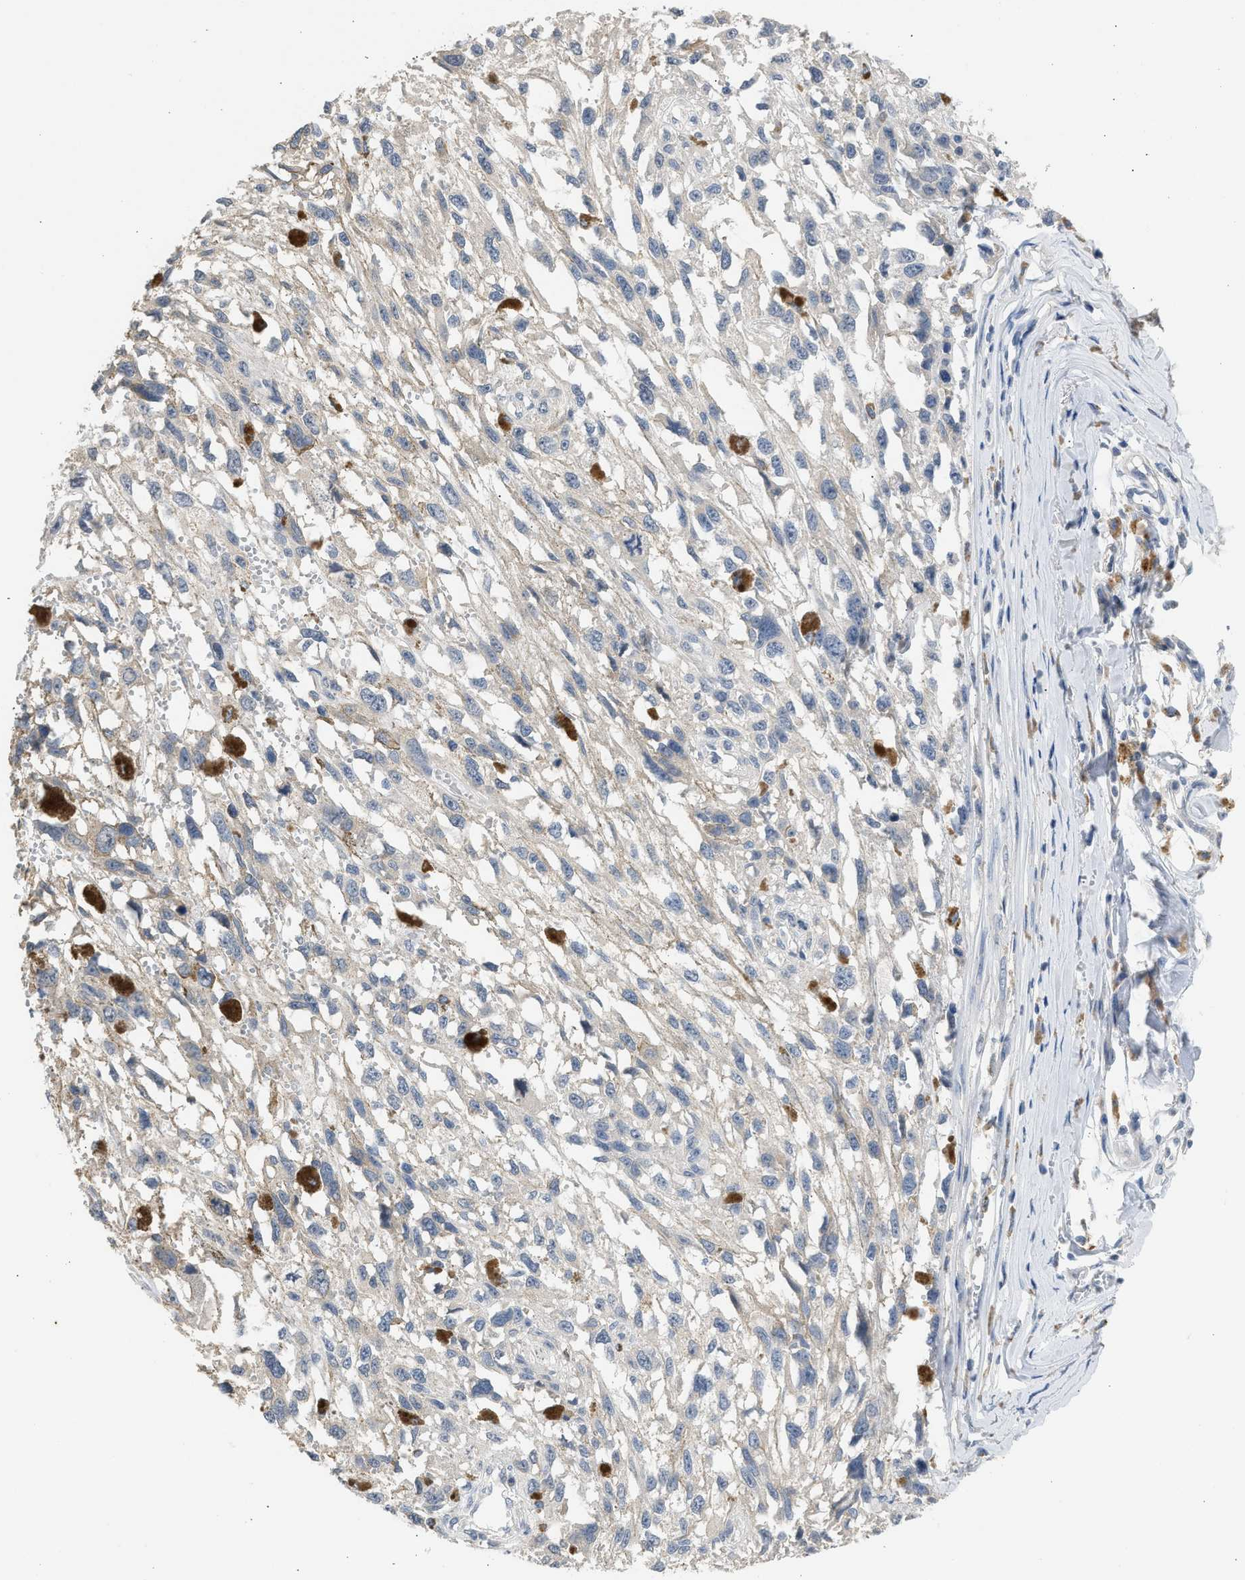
{"staining": {"intensity": "negative", "quantity": "none", "location": "none"}, "tissue": "melanoma", "cell_type": "Tumor cells", "image_type": "cancer", "snomed": [{"axis": "morphology", "description": "Malignant melanoma, Metastatic site"}, {"axis": "topography", "description": "Lymph node"}], "caption": "The histopathology image displays no staining of tumor cells in malignant melanoma (metastatic site).", "gene": "SULT2A1", "patient": {"sex": "male", "age": 59}}